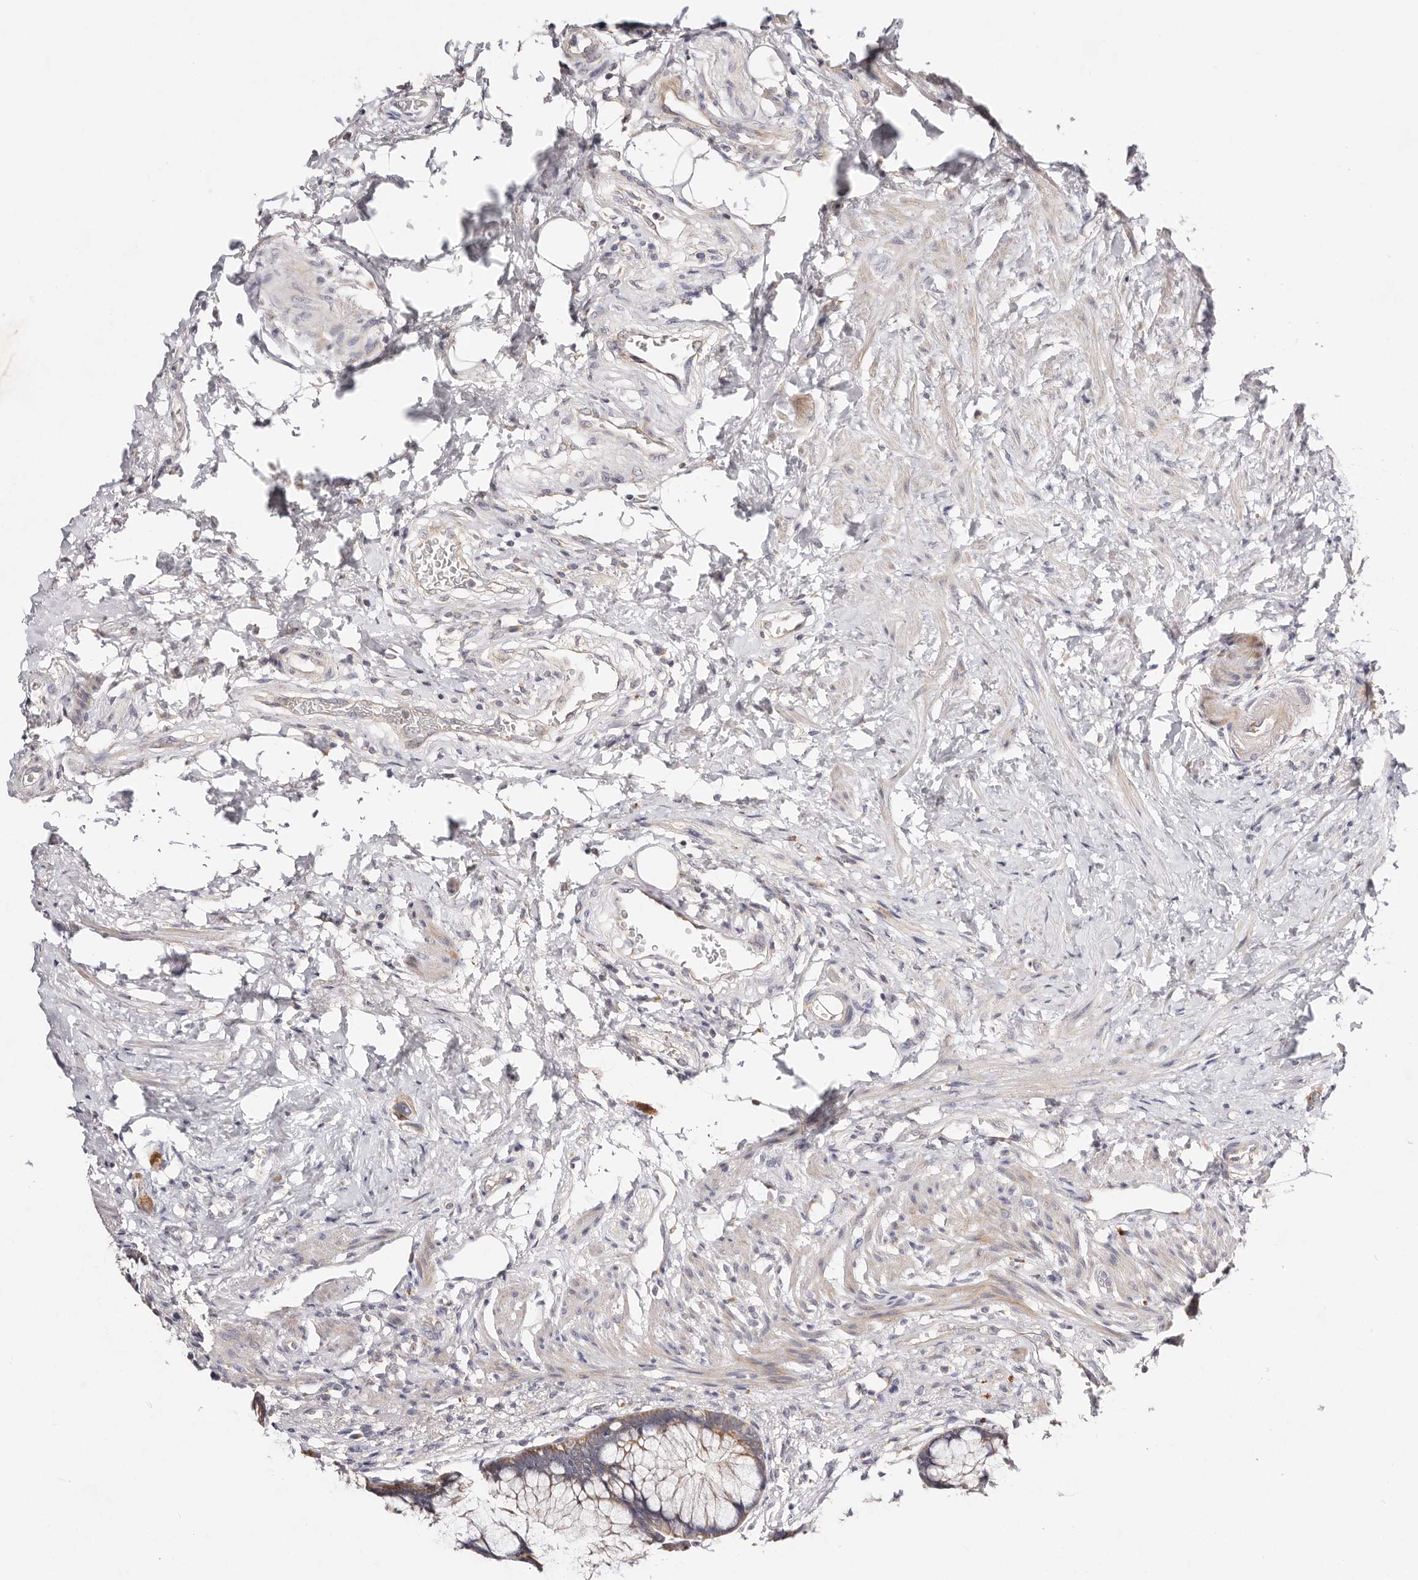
{"staining": {"intensity": "moderate", "quantity": ">75%", "location": "cytoplasmic/membranous"}, "tissue": "rectum", "cell_type": "Glandular cells", "image_type": "normal", "snomed": [{"axis": "morphology", "description": "Normal tissue, NOS"}, {"axis": "topography", "description": "Rectum"}], "caption": "The histopathology image reveals a brown stain indicating the presence of a protein in the cytoplasmic/membranous of glandular cells in rectum.", "gene": "VIPAS39", "patient": {"sex": "male", "age": 51}}